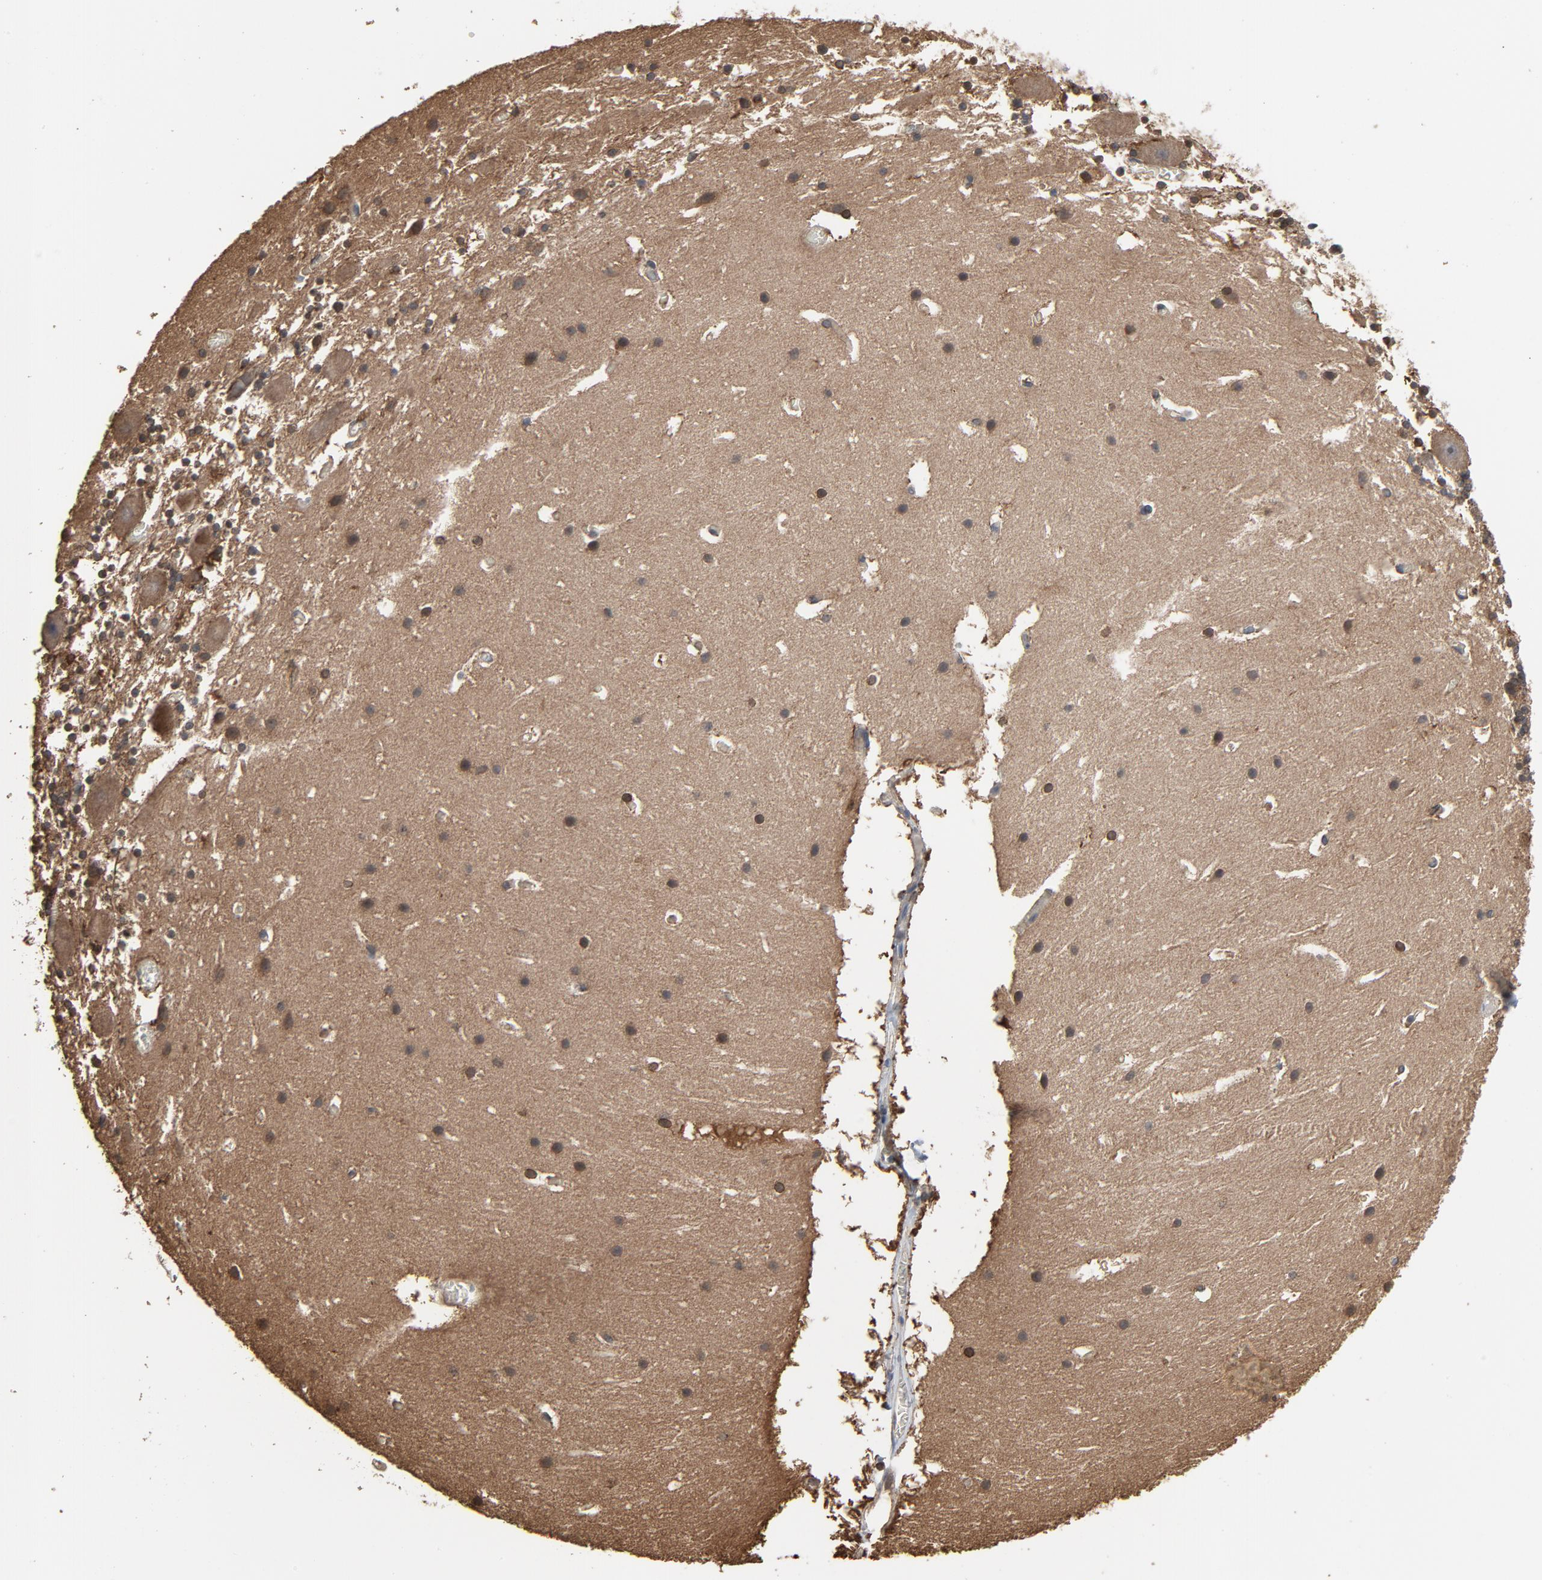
{"staining": {"intensity": "moderate", "quantity": "<25%", "location": "nuclear"}, "tissue": "cerebellum", "cell_type": "Cells in granular layer", "image_type": "normal", "snomed": [{"axis": "morphology", "description": "Normal tissue, NOS"}, {"axis": "topography", "description": "Cerebellum"}], "caption": "Immunohistochemical staining of normal cerebellum reveals moderate nuclear protein positivity in approximately <25% of cells in granular layer. The protein of interest is stained brown, and the nuclei are stained in blue (DAB (3,3'-diaminobenzidine) IHC with brightfield microscopy, high magnification).", "gene": "UBE2D1", "patient": {"sex": "male", "age": 45}}